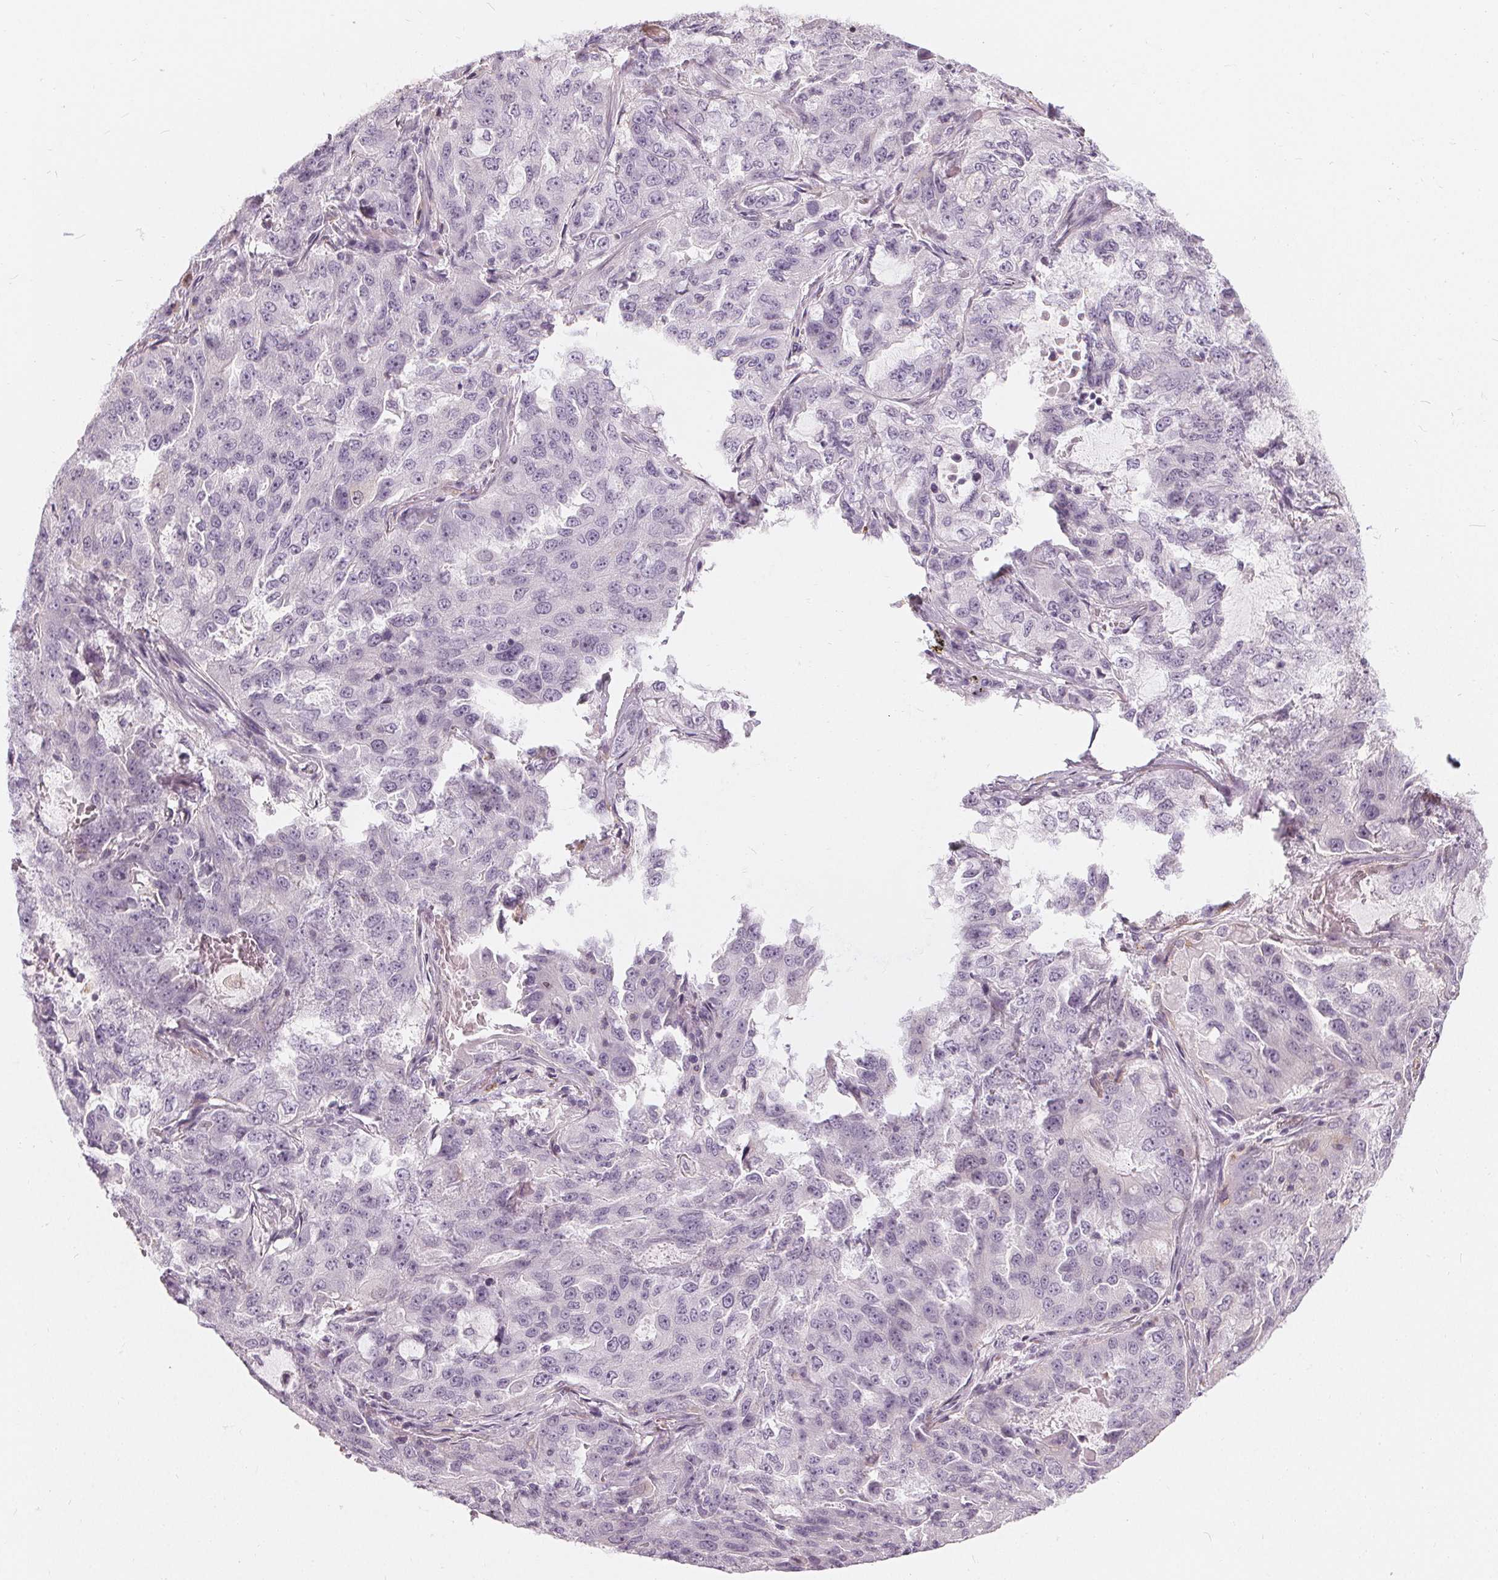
{"staining": {"intensity": "negative", "quantity": "none", "location": "none"}, "tissue": "lung cancer", "cell_type": "Tumor cells", "image_type": "cancer", "snomed": [{"axis": "morphology", "description": "Adenocarcinoma, NOS"}, {"axis": "topography", "description": "Lung"}], "caption": "An IHC photomicrograph of adenocarcinoma (lung) is shown. There is no staining in tumor cells of adenocarcinoma (lung). (Brightfield microscopy of DAB (3,3'-diaminobenzidine) immunohistochemistry (IHC) at high magnification).", "gene": "HOPX", "patient": {"sex": "female", "age": 61}}